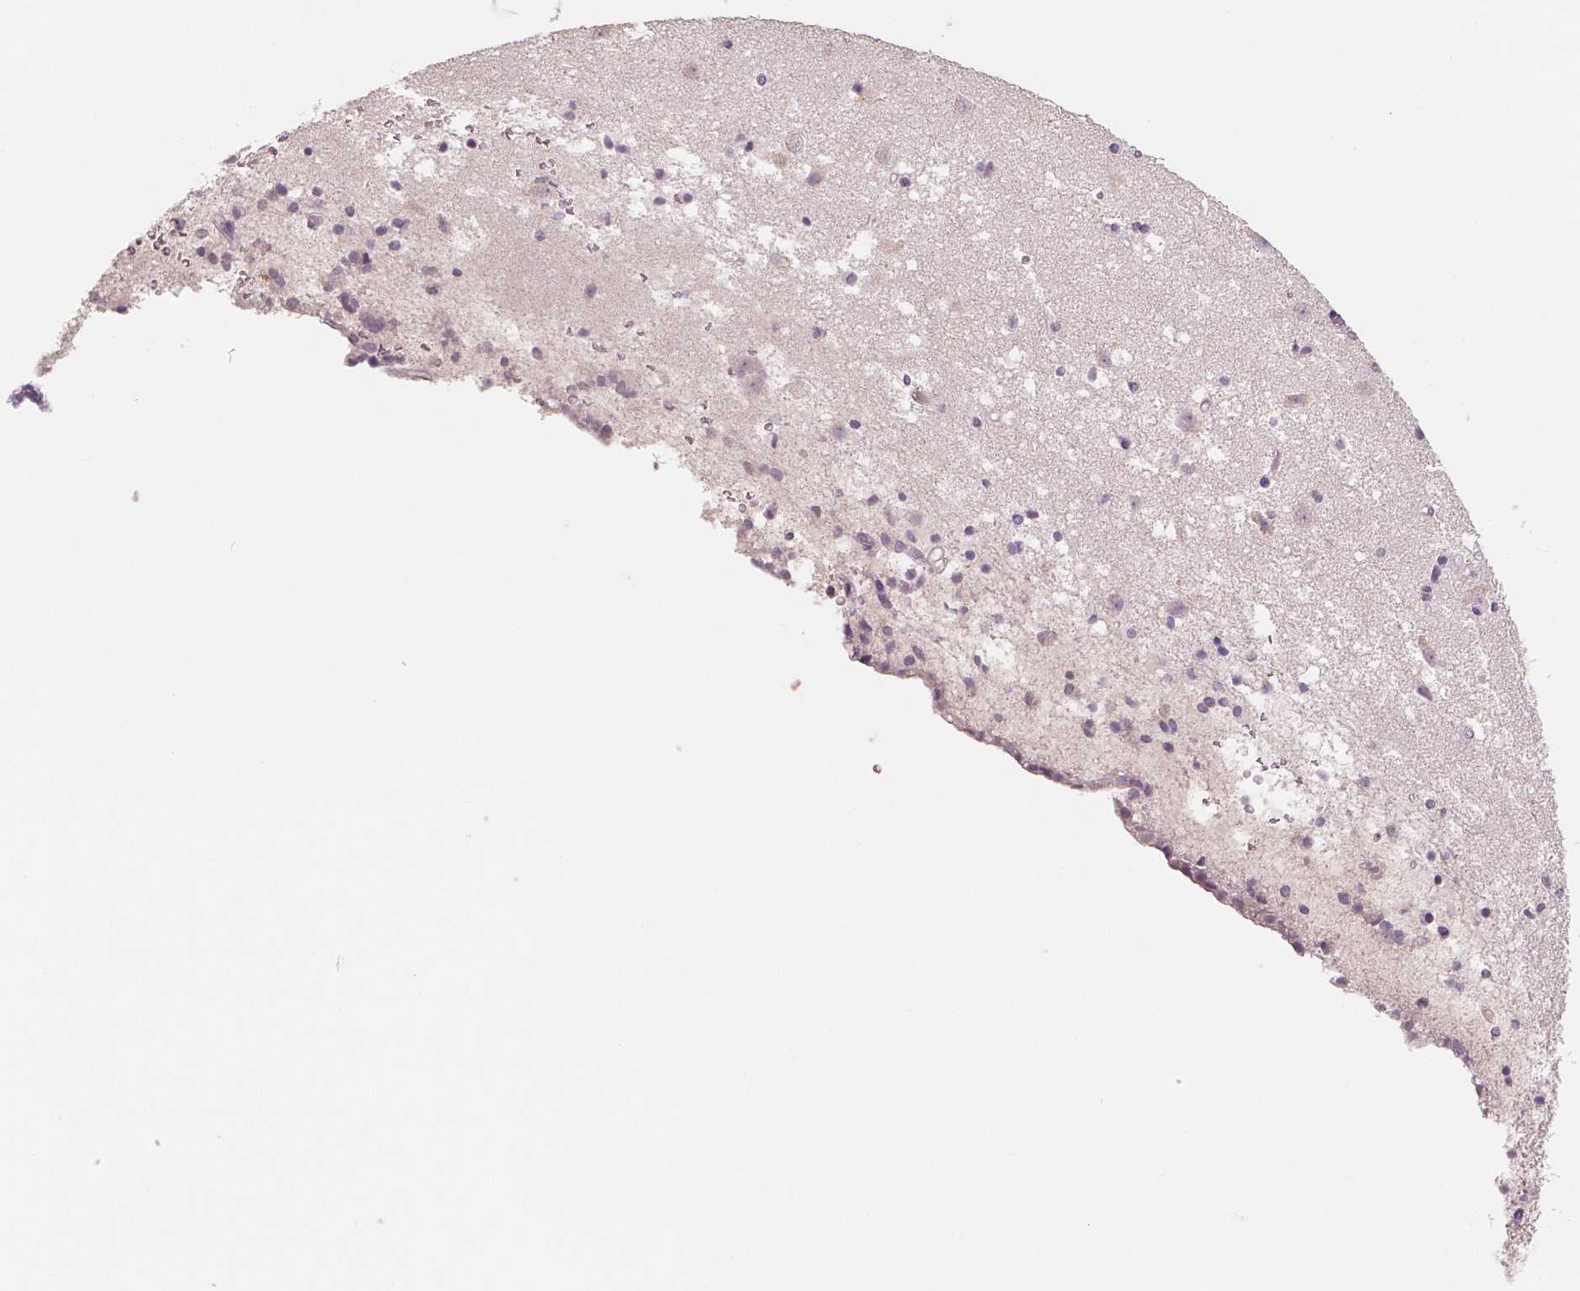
{"staining": {"intensity": "negative", "quantity": "none", "location": "none"}, "tissue": "caudate", "cell_type": "Glial cells", "image_type": "normal", "snomed": [{"axis": "morphology", "description": "Normal tissue, NOS"}, {"axis": "topography", "description": "Lateral ventricle wall"}], "caption": "Glial cells are negative for protein expression in normal human caudate. Brightfield microscopy of immunohistochemistry stained with DAB (brown) and hematoxylin (blue), captured at high magnification.", "gene": "RNASE7", "patient": {"sex": "female", "age": 42}}